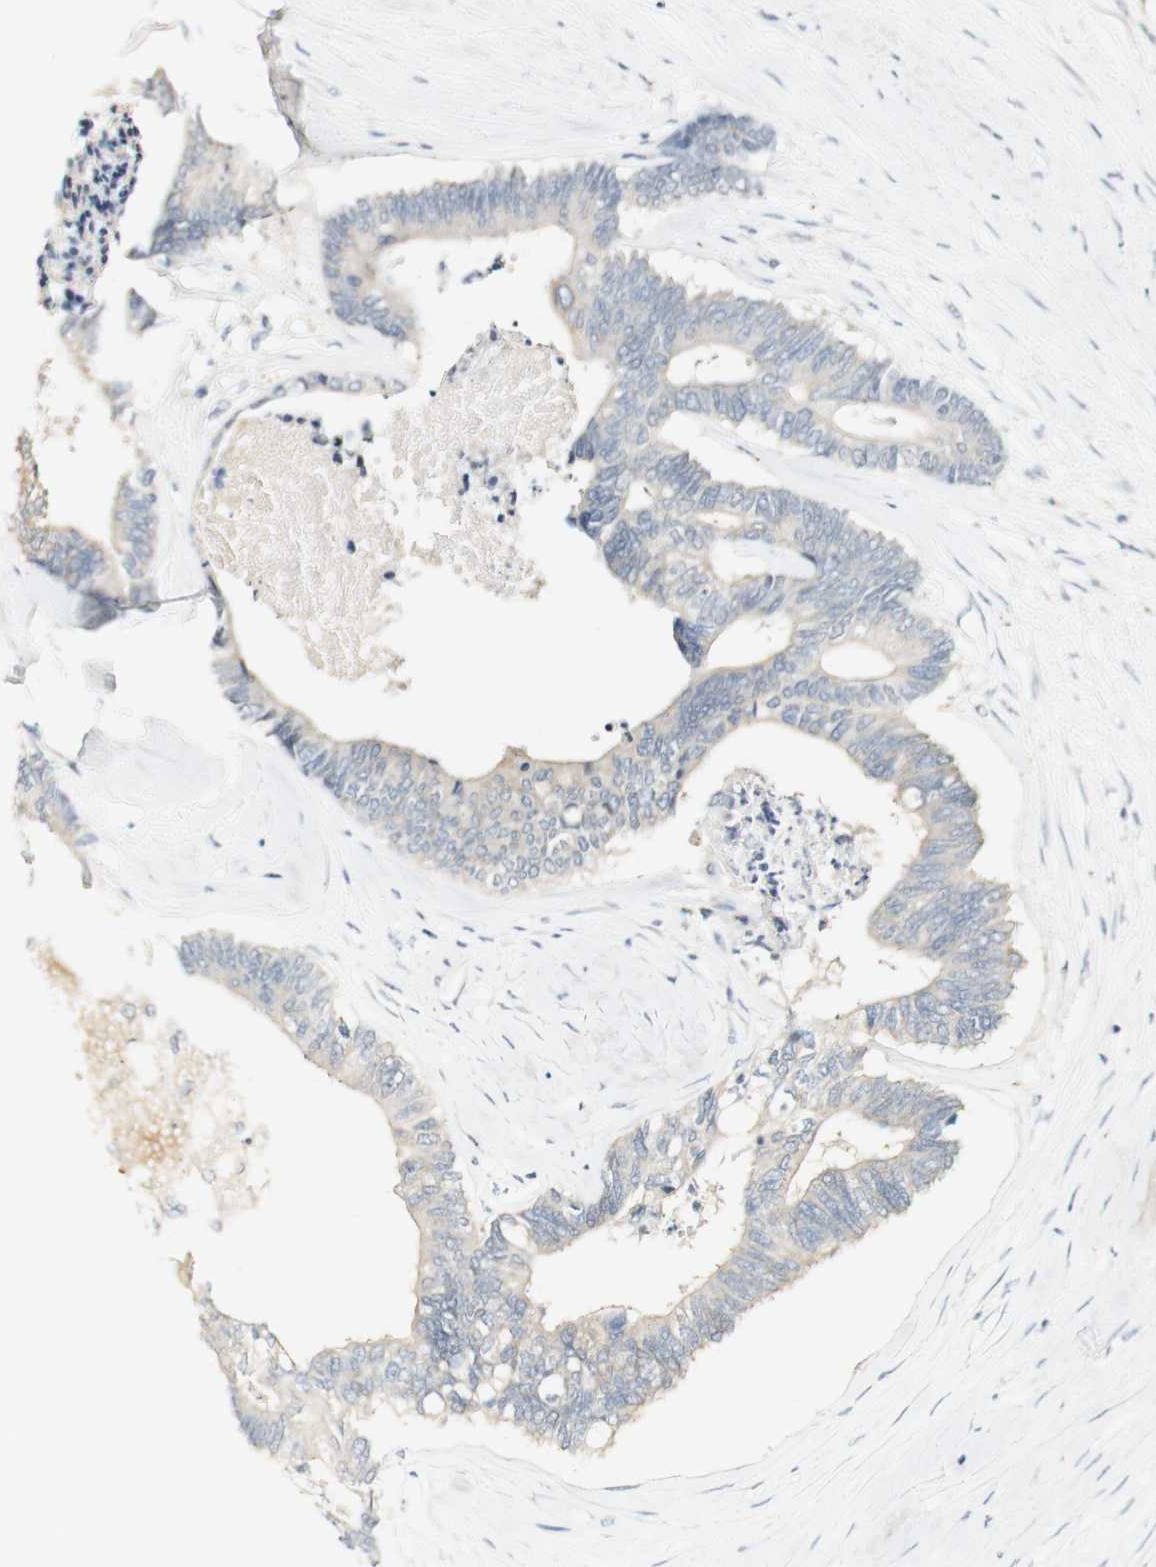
{"staining": {"intensity": "negative", "quantity": "none", "location": "none"}, "tissue": "colorectal cancer", "cell_type": "Tumor cells", "image_type": "cancer", "snomed": [{"axis": "morphology", "description": "Adenocarcinoma, NOS"}, {"axis": "topography", "description": "Rectum"}], "caption": "Immunohistochemistry photomicrograph of neoplastic tissue: colorectal cancer stained with DAB shows no significant protein staining in tumor cells. (Brightfield microscopy of DAB IHC at high magnification).", "gene": "SYT7", "patient": {"sex": "male", "age": 63}}